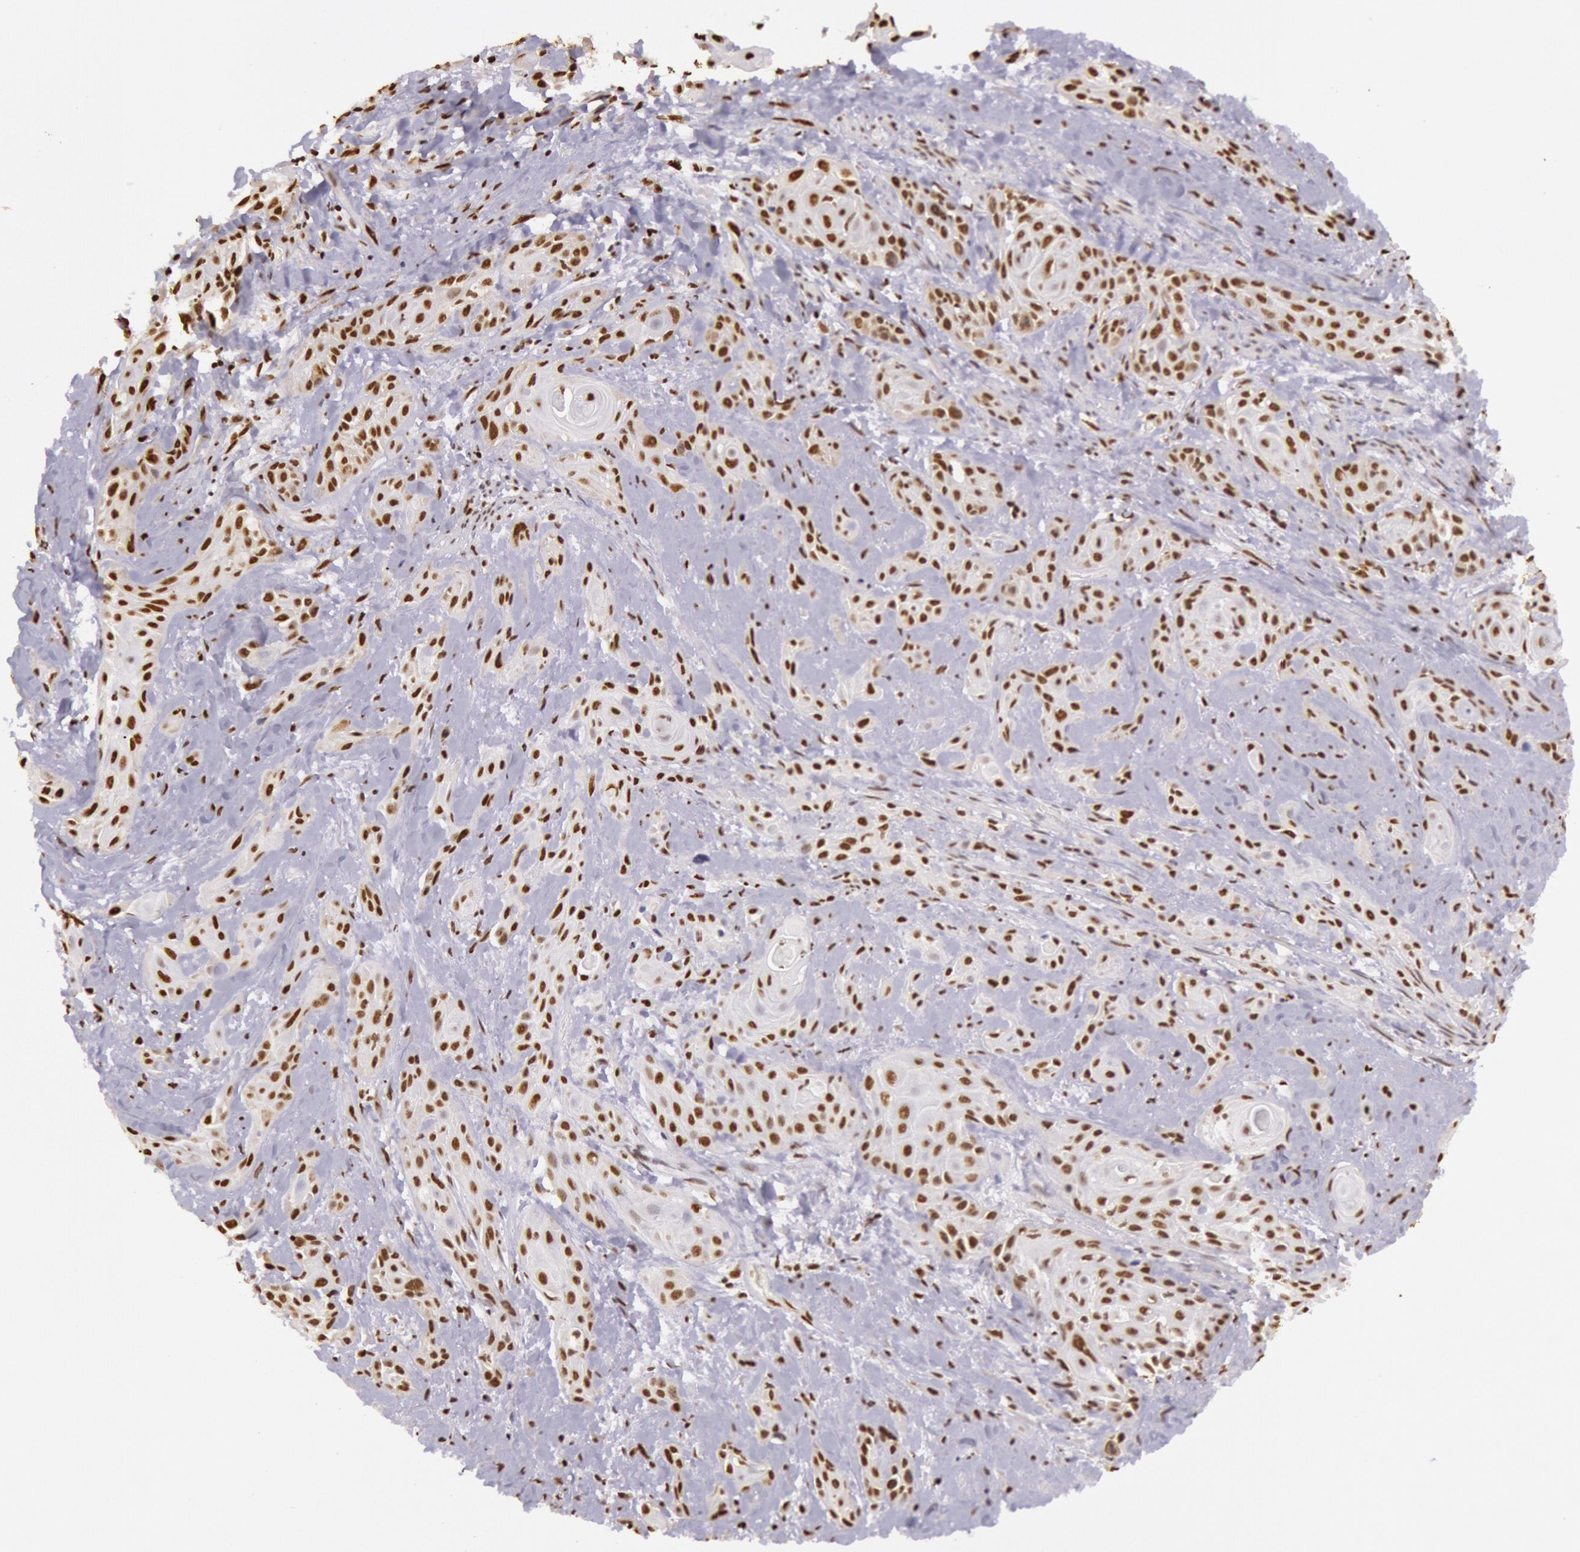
{"staining": {"intensity": "moderate", "quantity": ">75%", "location": "nuclear"}, "tissue": "skin cancer", "cell_type": "Tumor cells", "image_type": "cancer", "snomed": [{"axis": "morphology", "description": "Squamous cell carcinoma, NOS"}, {"axis": "topography", "description": "Skin"}, {"axis": "topography", "description": "Anal"}], "caption": "The micrograph demonstrates staining of skin cancer, revealing moderate nuclear protein positivity (brown color) within tumor cells. The staining was performed using DAB, with brown indicating positive protein expression. Nuclei are stained blue with hematoxylin.", "gene": "HNRNPH2", "patient": {"sex": "male", "age": 64}}